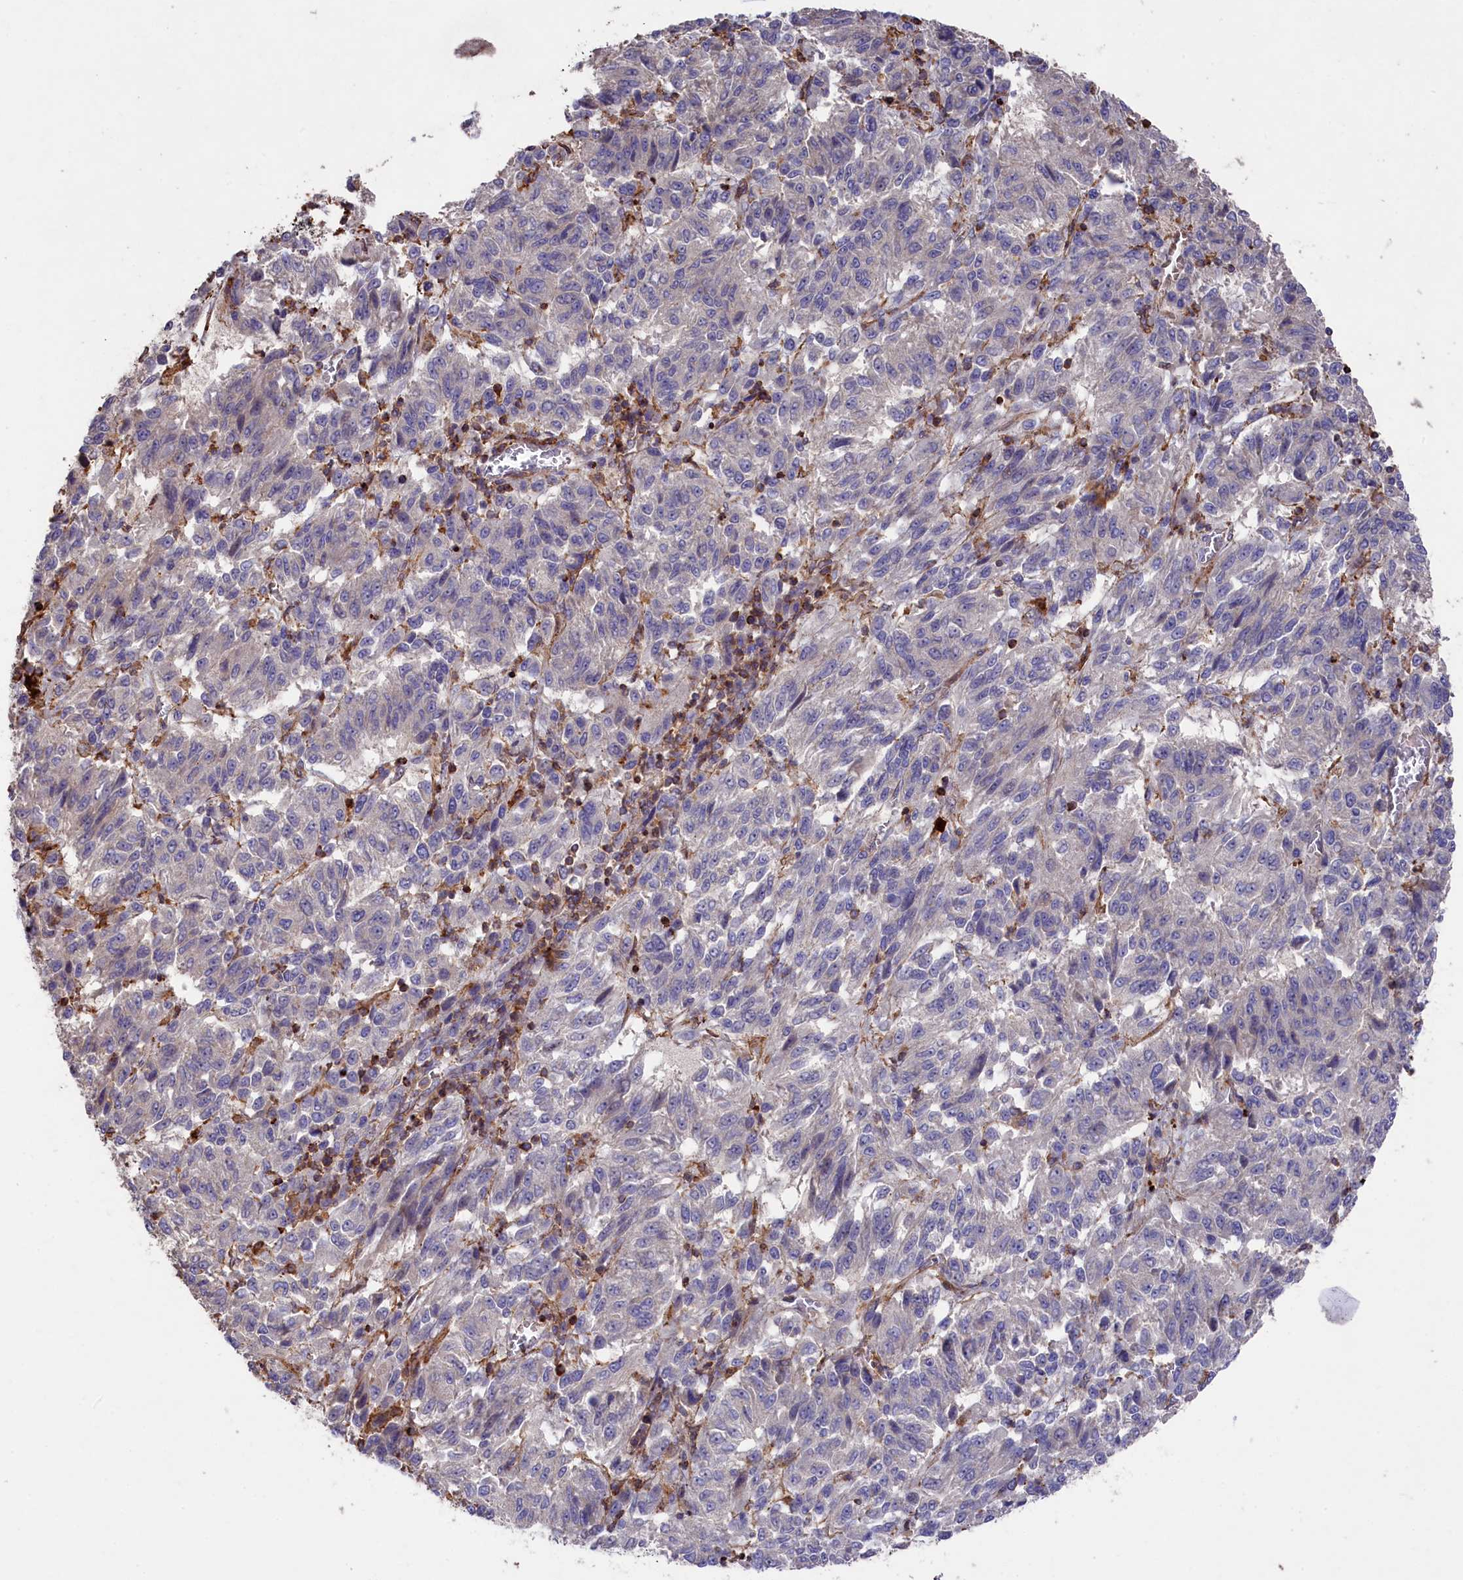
{"staining": {"intensity": "negative", "quantity": "none", "location": "none"}, "tissue": "melanoma", "cell_type": "Tumor cells", "image_type": "cancer", "snomed": [{"axis": "morphology", "description": "Malignant melanoma, Metastatic site"}, {"axis": "topography", "description": "Lung"}], "caption": "The IHC micrograph has no significant expression in tumor cells of malignant melanoma (metastatic site) tissue.", "gene": "RAPSN", "patient": {"sex": "male", "age": 64}}